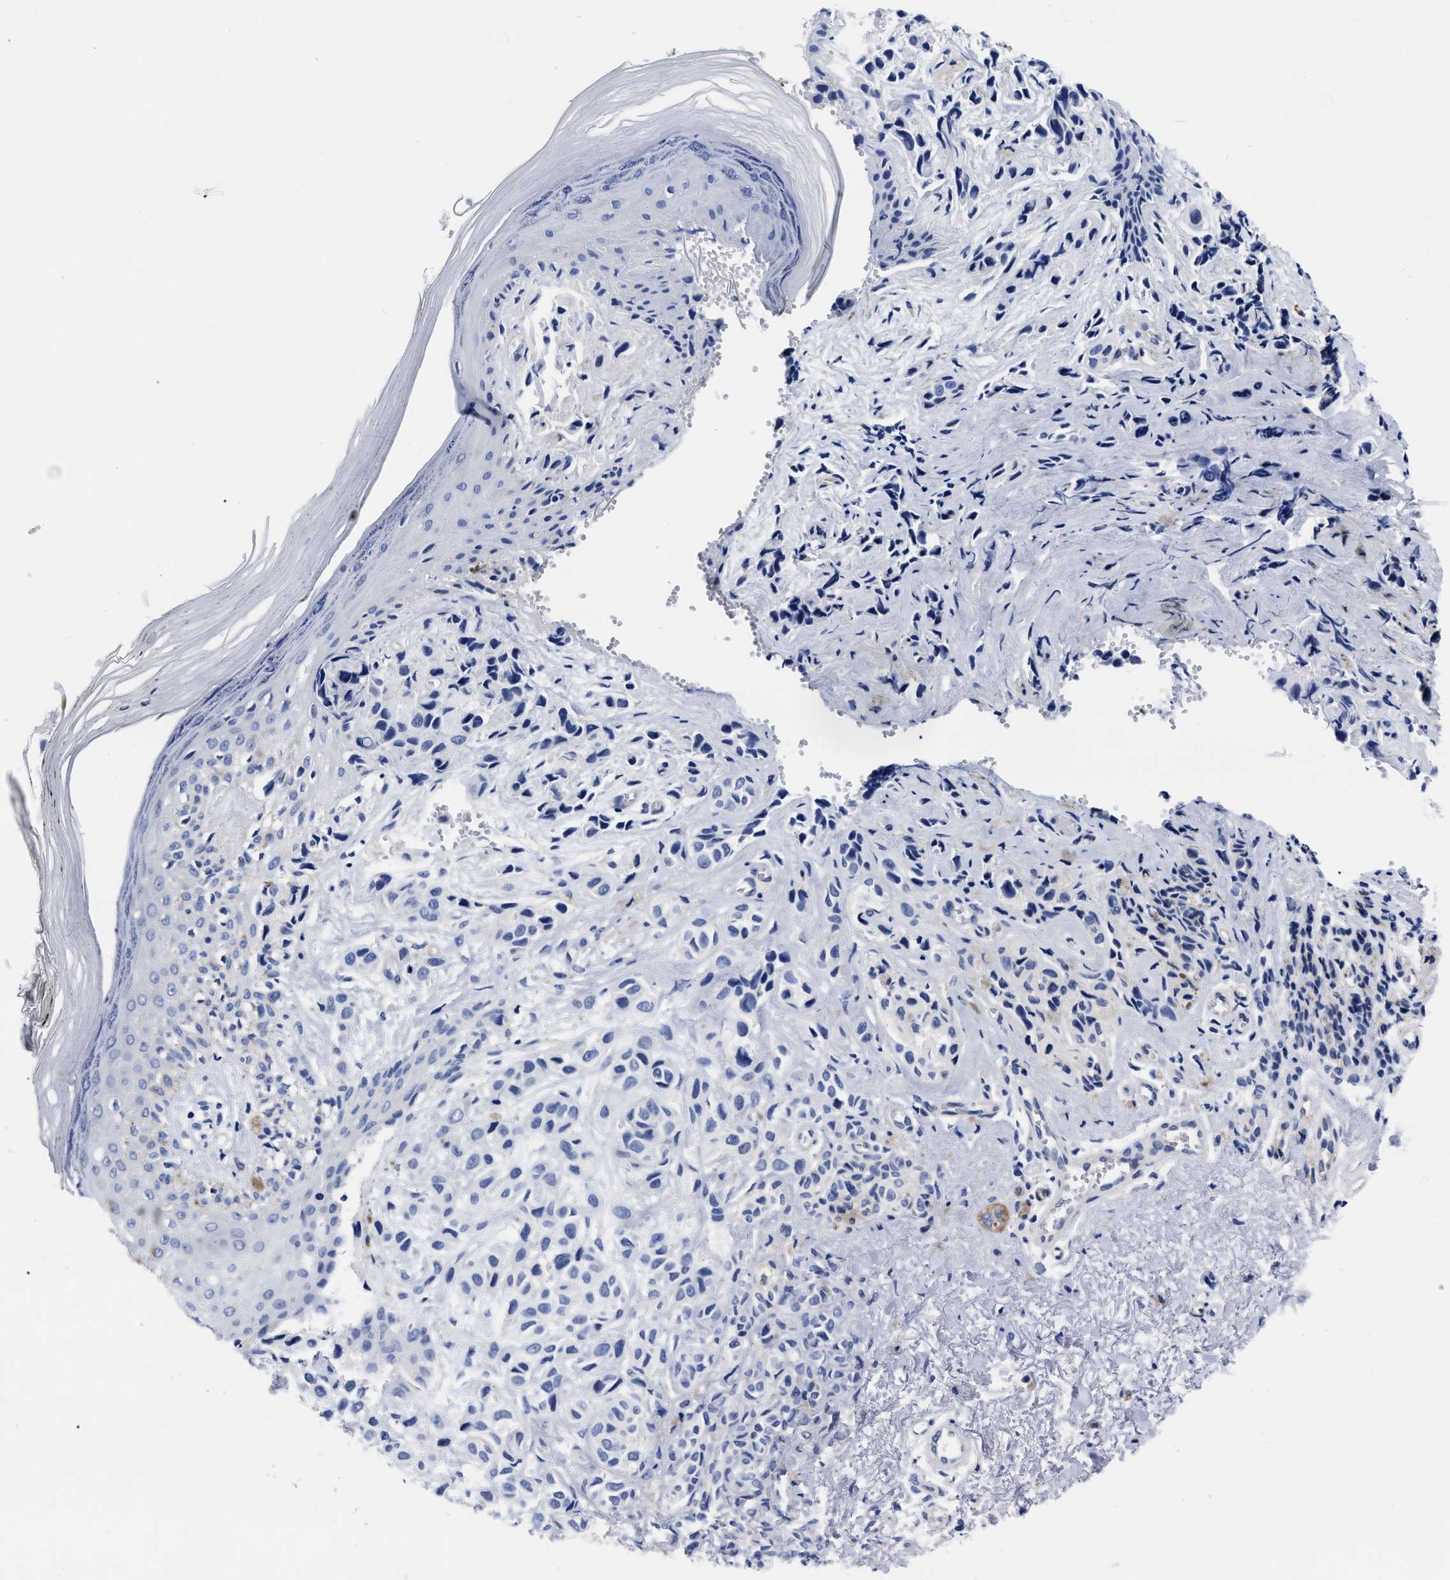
{"staining": {"intensity": "negative", "quantity": "none", "location": "none"}, "tissue": "melanoma", "cell_type": "Tumor cells", "image_type": "cancer", "snomed": [{"axis": "morphology", "description": "Malignant melanoma, NOS"}, {"axis": "topography", "description": "Skin"}], "caption": "The photomicrograph demonstrates no staining of tumor cells in melanoma.", "gene": "IRAG2", "patient": {"sex": "female", "age": 58}}